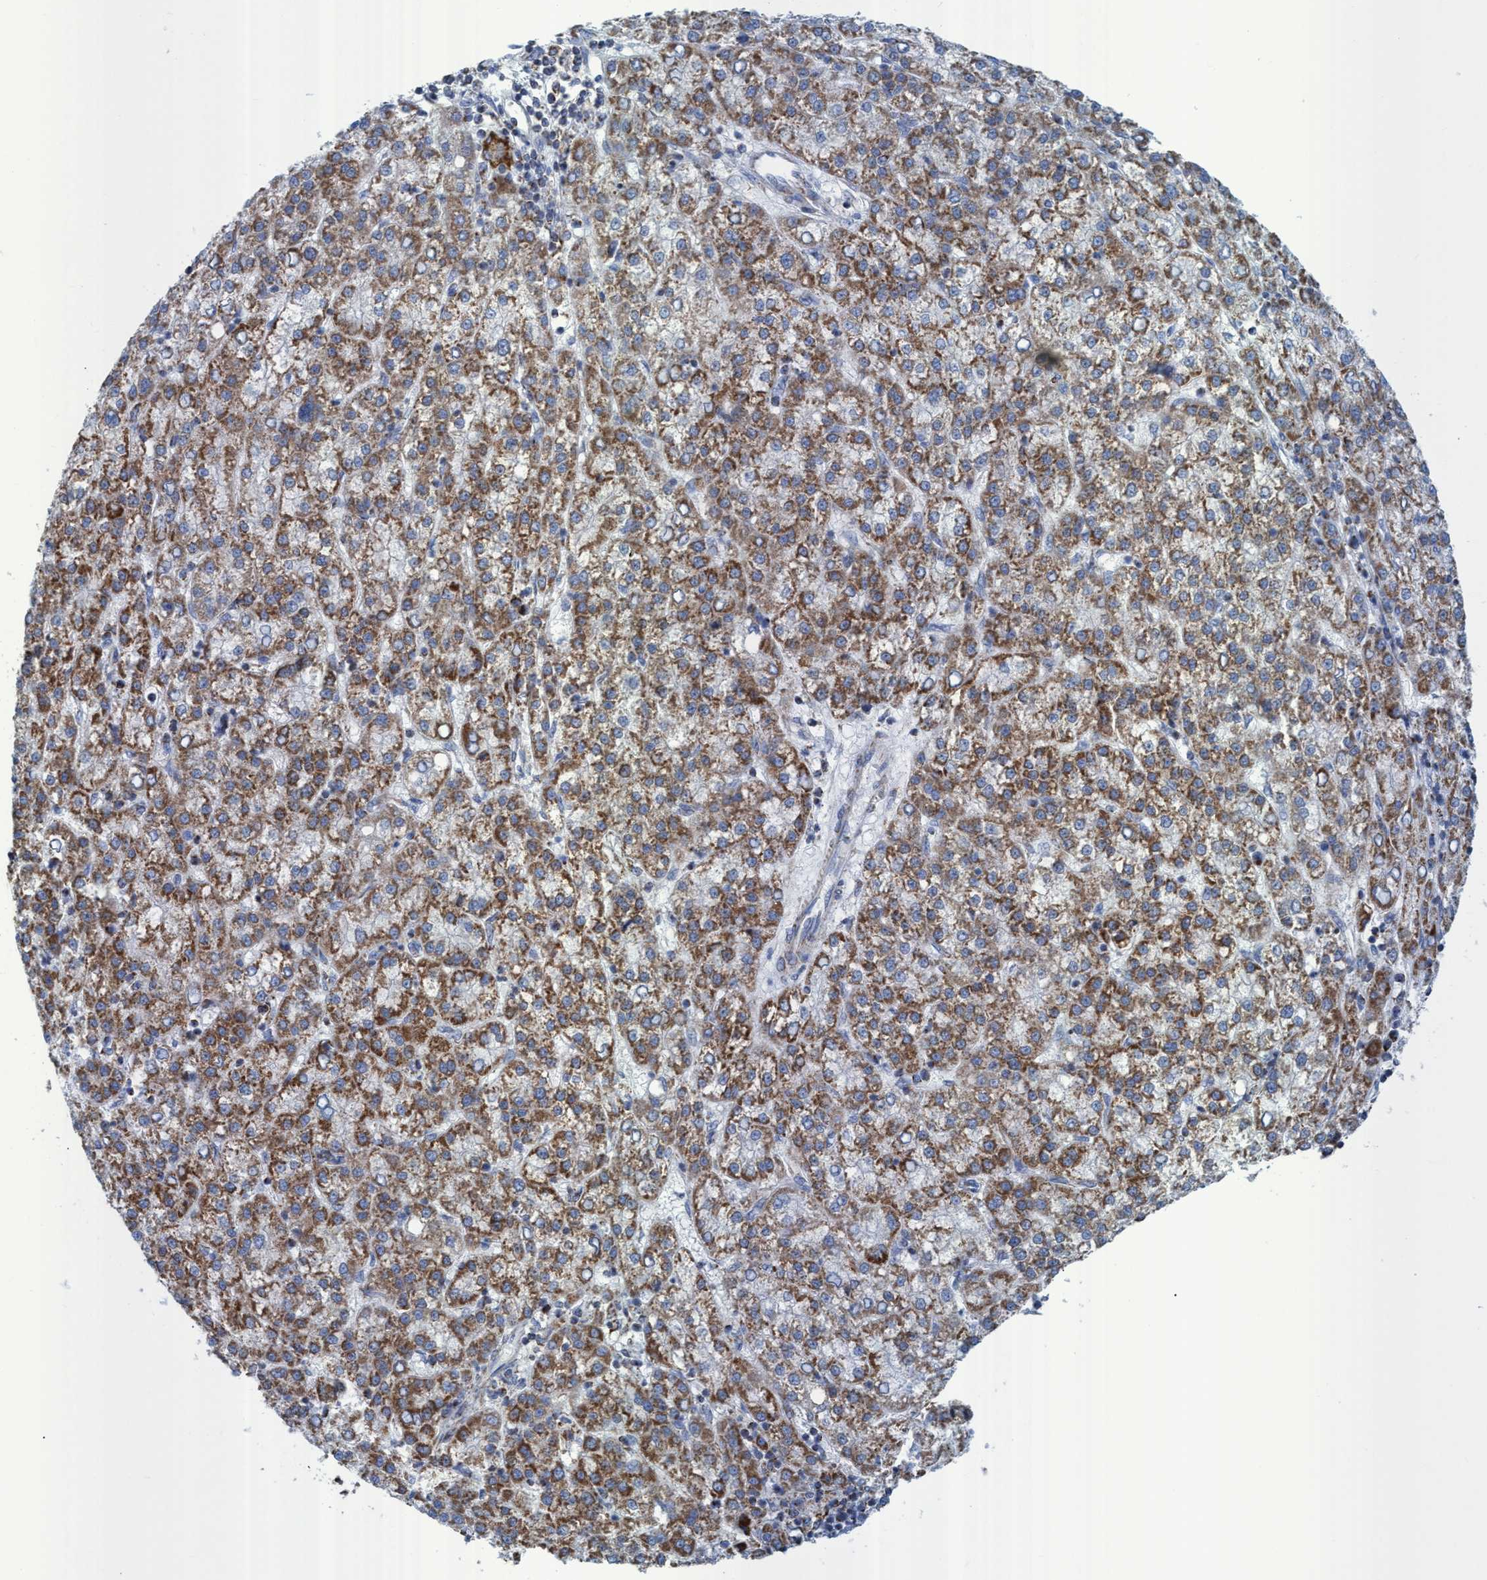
{"staining": {"intensity": "moderate", "quantity": ">75%", "location": "cytoplasmic/membranous"}, "tissue": "liver cancer", "cell_type": "Tumor cells", "image_type": "cancer", "snomed": [{"axis": "morphology", "description": "Carcinoma, Hepatocellular, NOS"}, {"axis": "topography", "description": "Liver"}], "caption": "Immunohistochemical staining of human liver cancer (hepatocellular carcinoma) demonstrates medium levels of moderate cytoplasmic/membranous expression in approximately >75% of tumor cells.", "gene": "GGA3", "patient": {"sex": "female", "age": 58}}